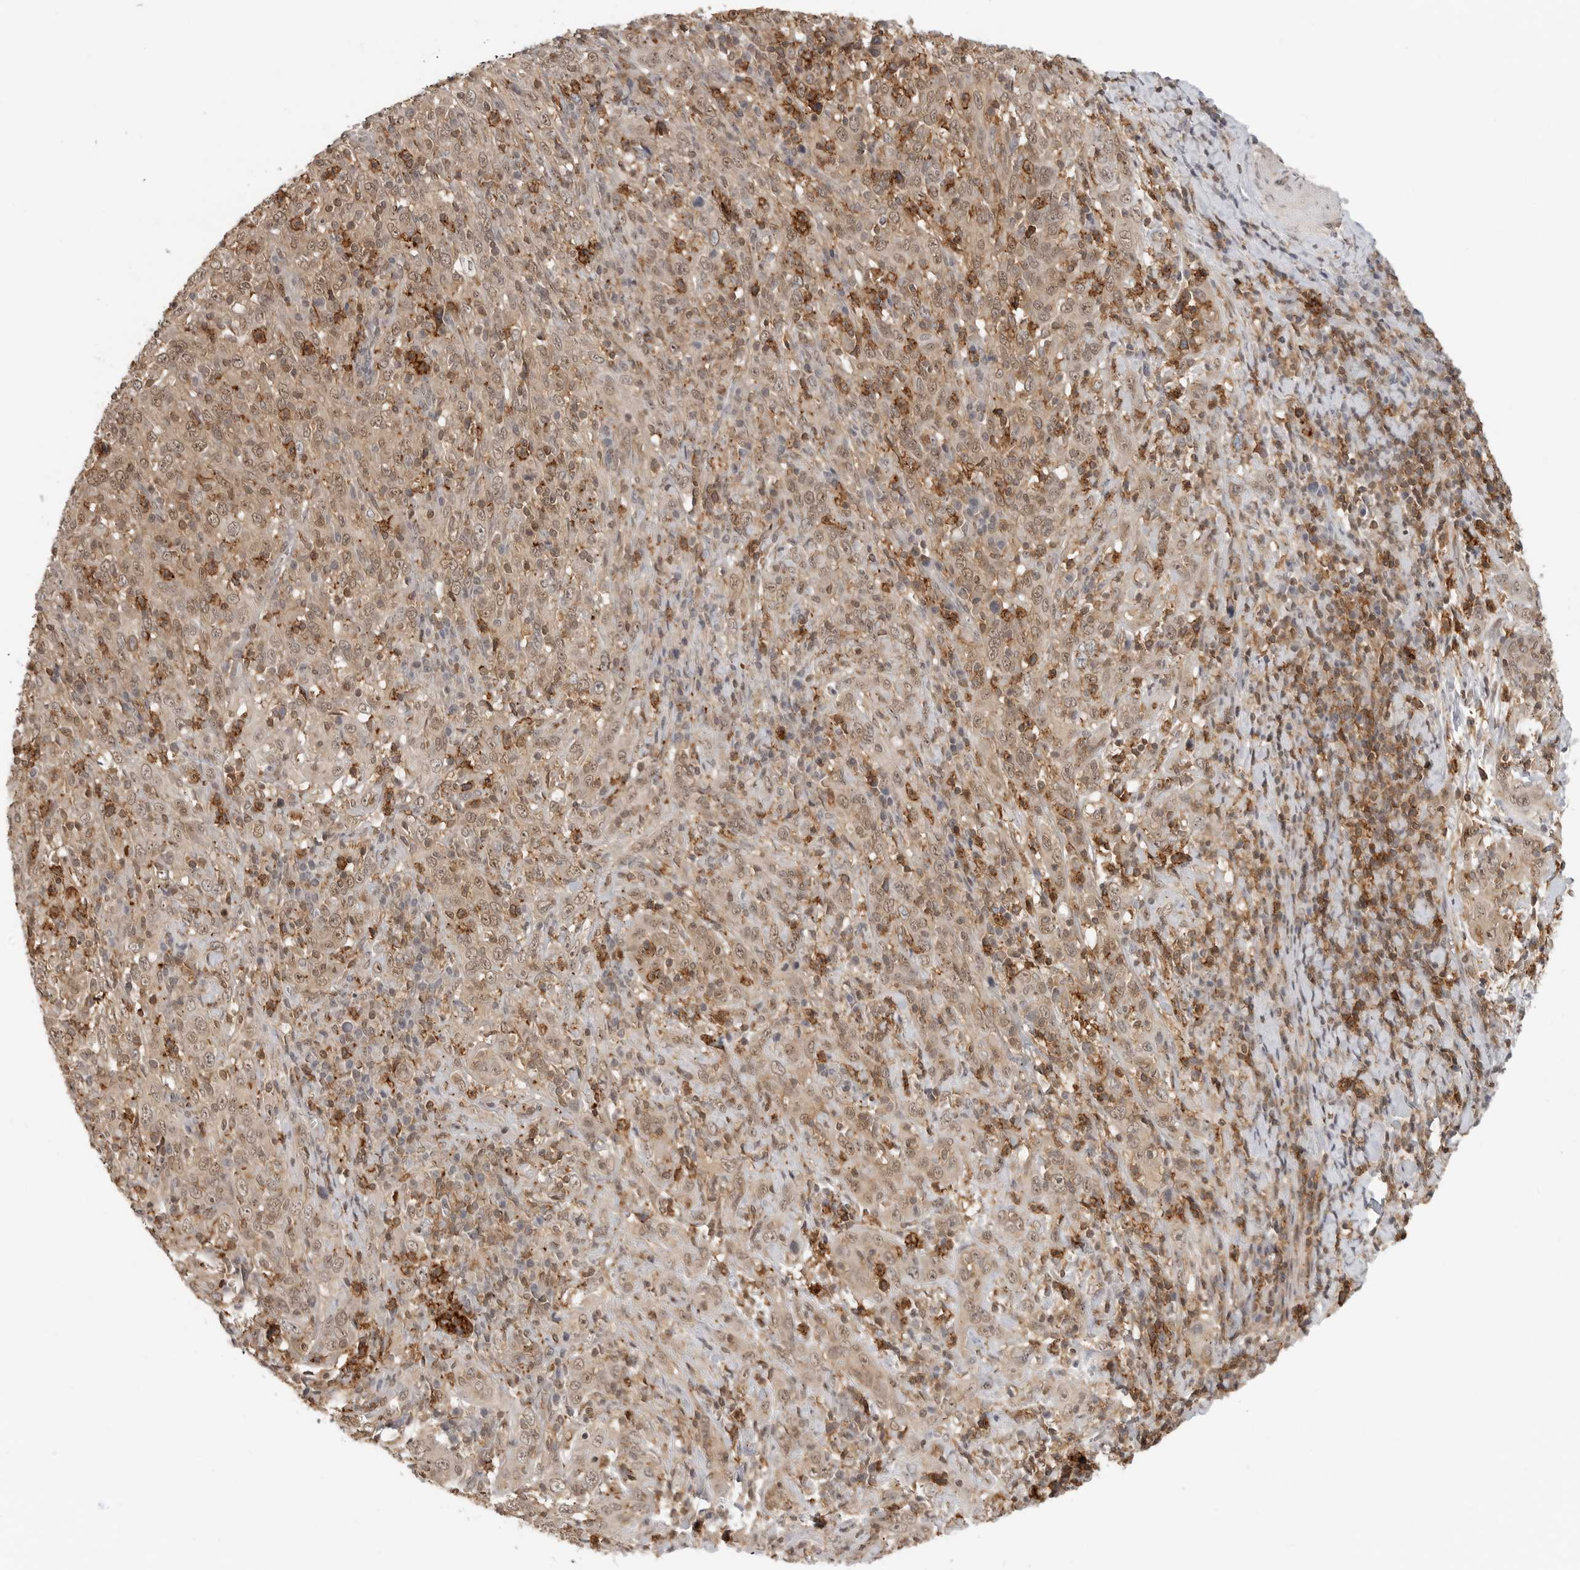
{"staining": {"intensity": "weak", "quantity": ">75%", "location": "cytoplasmic/membranous,nuclear"}, "tissue": "cervical cancer", "cell_type": "Tumor cells", "image_type": "cancer", "snomed": [{"axis": "morphology", "description": "Squamous cell carcinoma, NOS"}, {"axis": "topography", "description": "Cervix"}], "caption": "Immunohistochemistry (DAB (3,3'-diaminobenzidine)) staining of human squamous cell carcinoma (cervical) reveals weak cytoplasmic/membranous and nuclear protein staining in about >75% of tumor cells.", "gene": "ANXA11", "patient": {"sex": "female", "age": 46}}